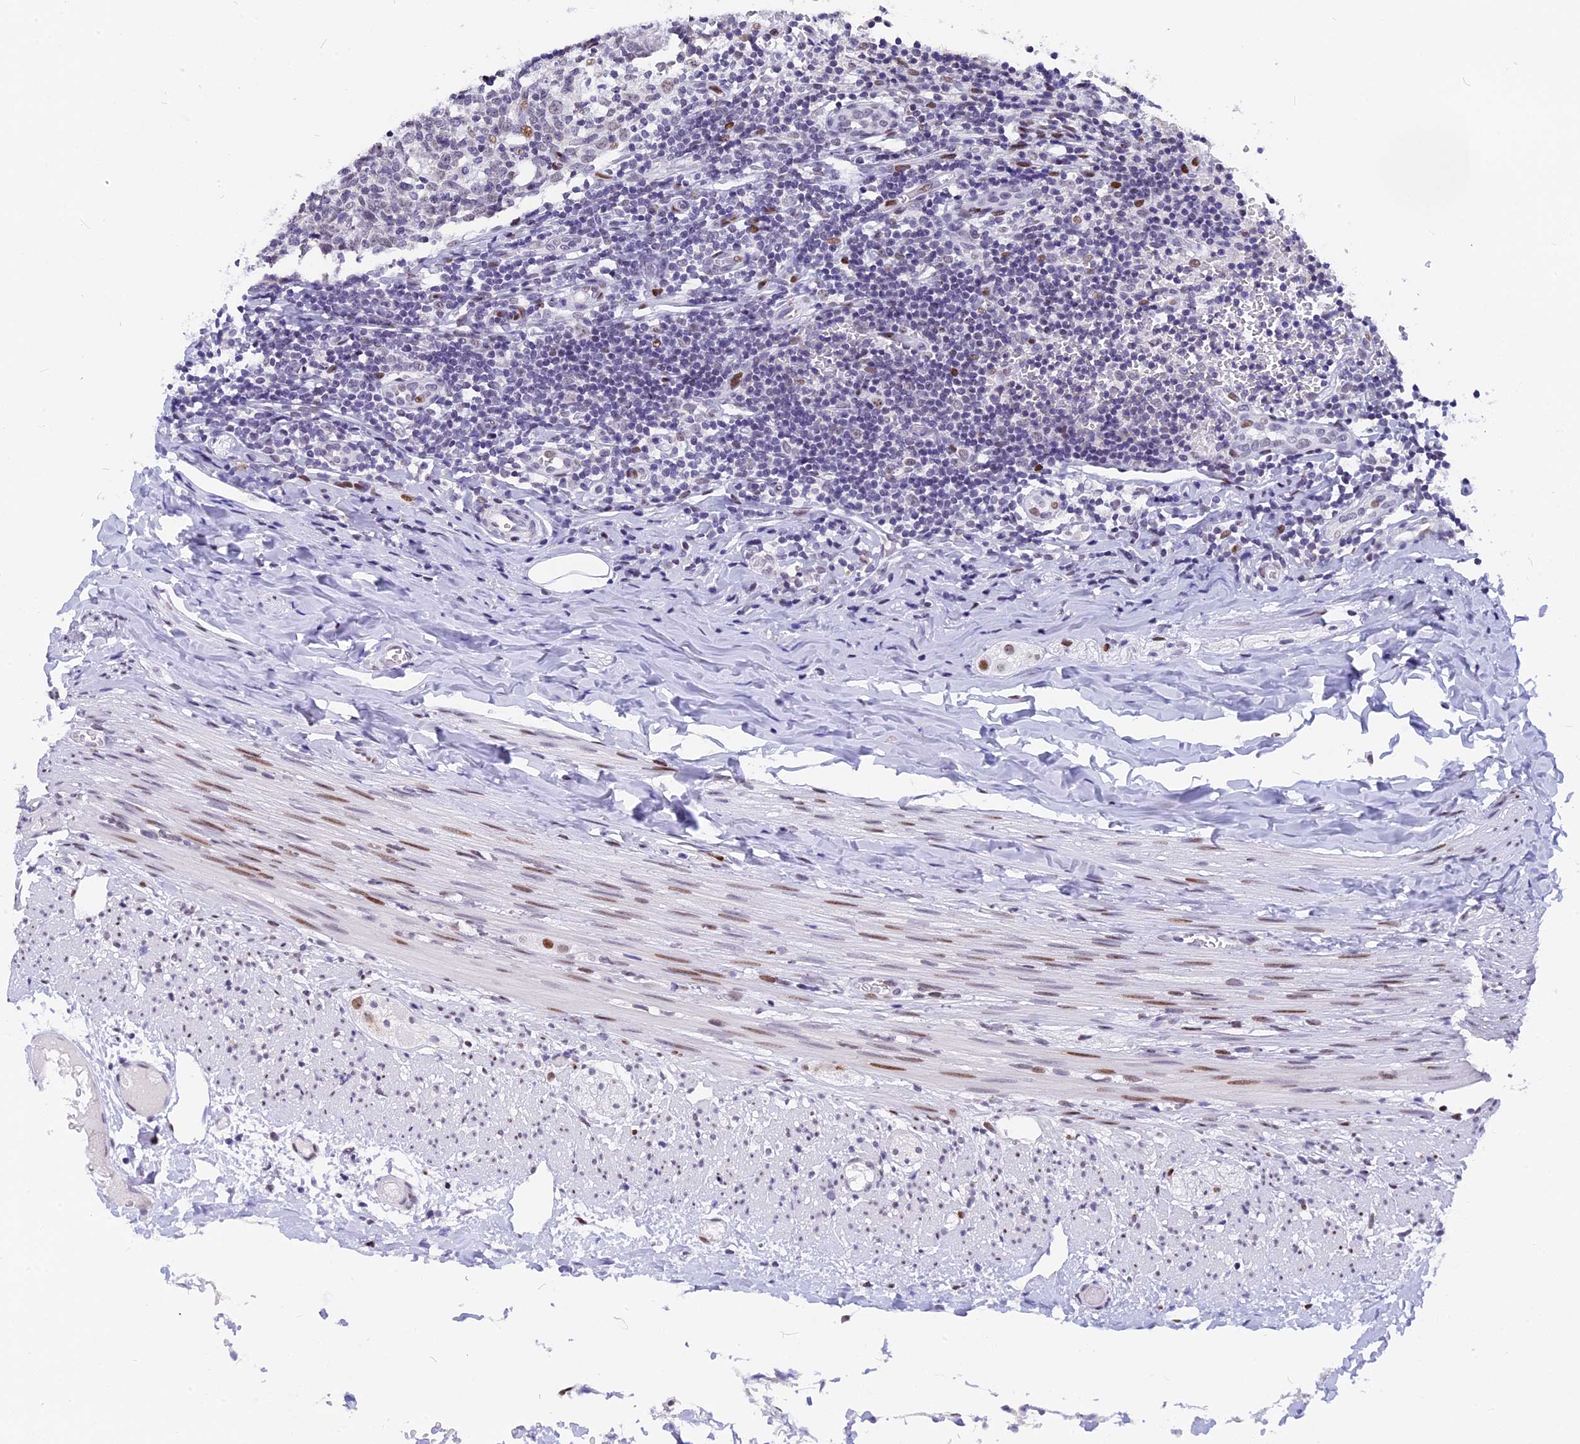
{"staining": {"intensity": "strong", "quantity": "<25%", "location": "nuclear"}, "tissue": "appendix", "cell_type": "Glandular cells", "image_type": "normal", "snomed": [{"axis": "morphology", "description": "Normal tissue, NOS"}, {"axis": "topography", "description": "Appendix"}], "caption": "Immunohistochemistry staining of unremarkable appendix, which displays medium levels of strong nuclear expression in about <25% of glandular cells indicating strong nuclear protein expression. The staining was performed using DAB (3,3'-diaminobenzidine) (brown) for protein detection and nuclei were counterstained in hematoxylin (blue).", "gene": "NSA2", "patient": {"sex": "male", "age": 8}}